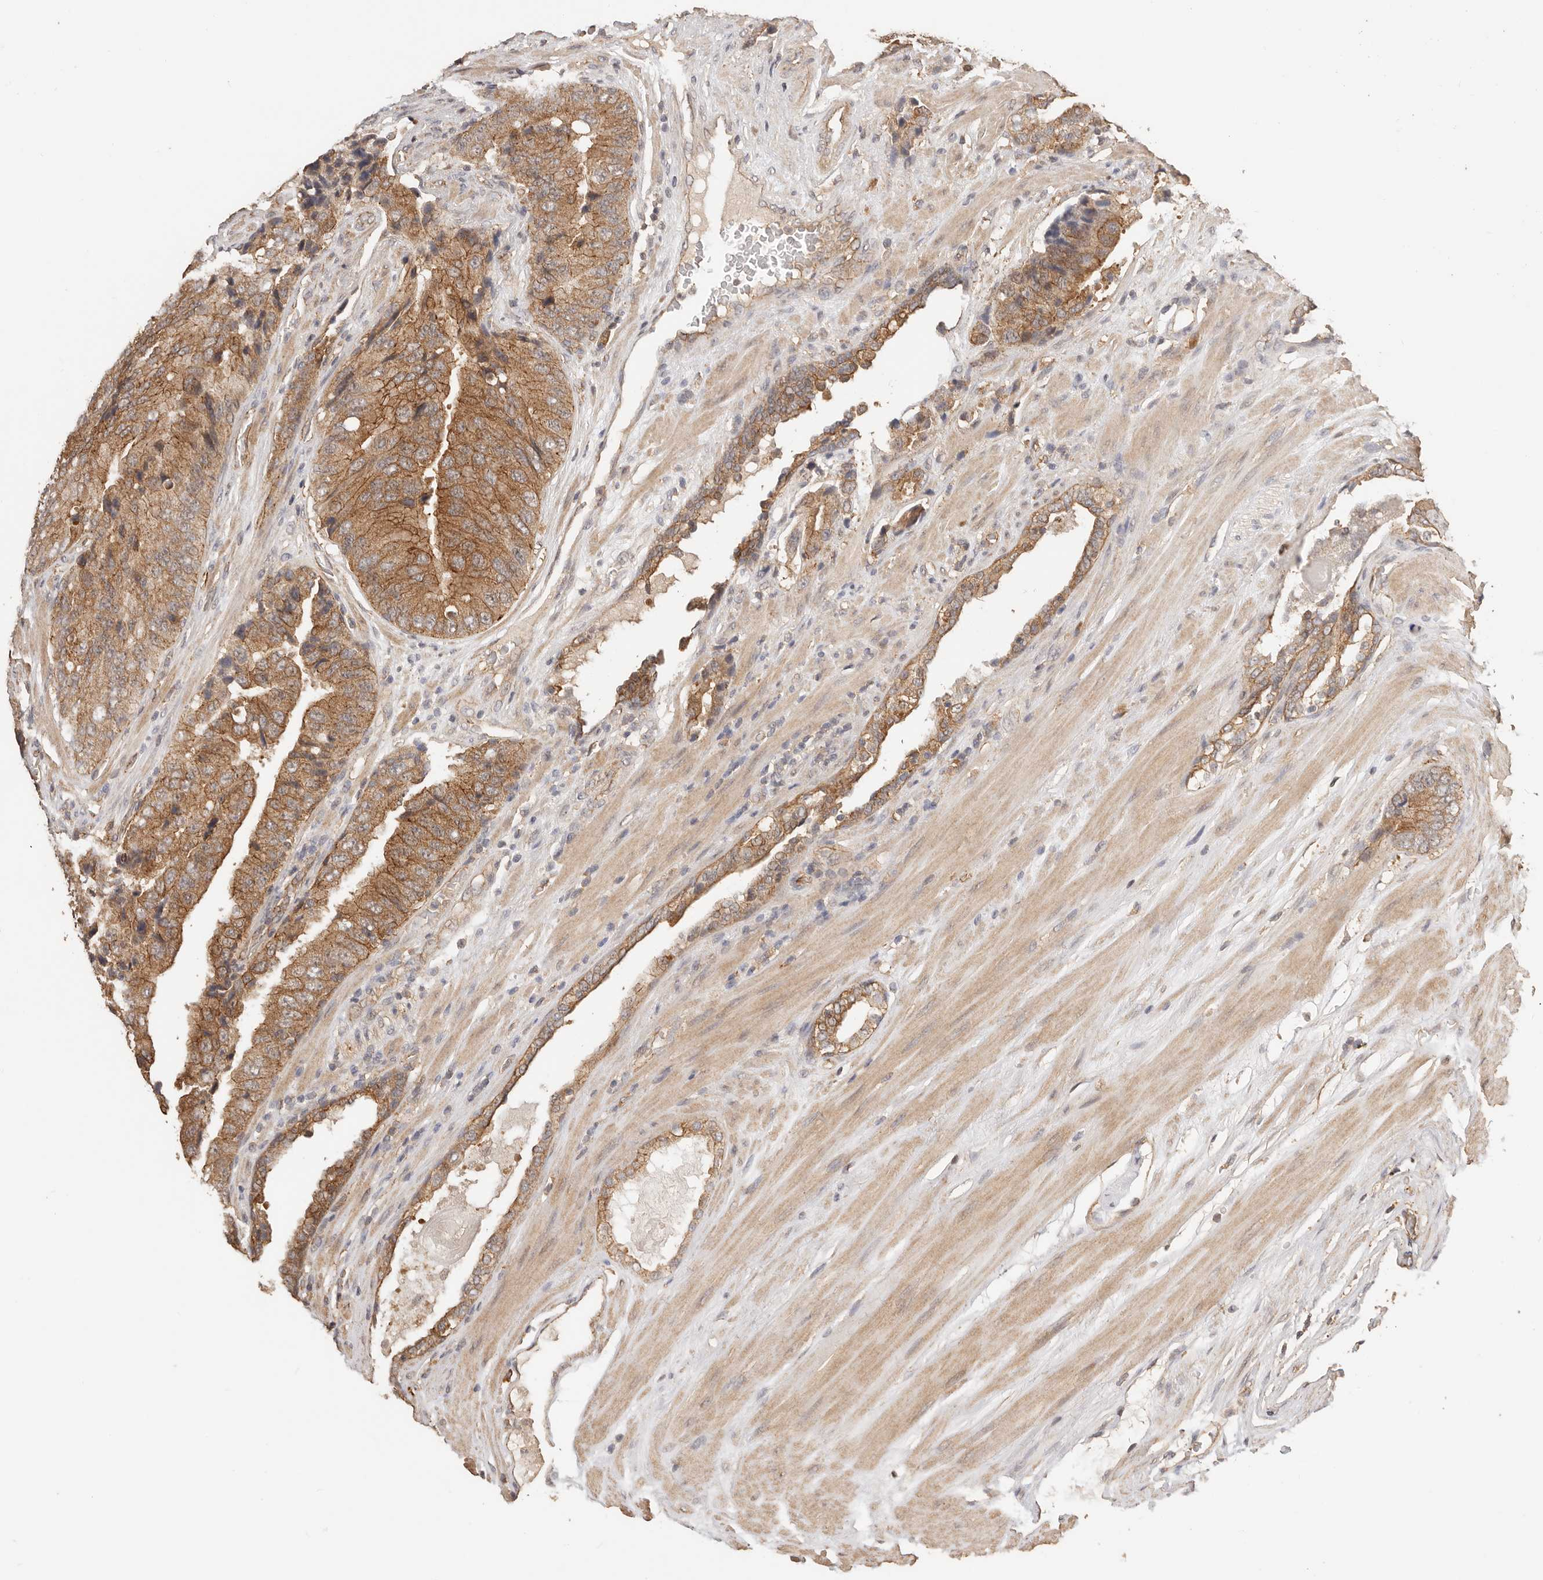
{"staining": {"intensity": "moderate", "quantity": ">75%", "location": "cytoplasmic/membranous"}, "tissue": "prostate cancer", "cell_type": "Tumor cells", "image_type": "cancer", "snomed": [{"axis": "morphology", "description": "Adenocarcinoma, High grade"}, {"axis": "topography", "description": "Prostate"}], "caption": "Immunohistochemistry of human prostate cancer (adenocarcinoma (high-grade)) displays medium levels of moderate cytoplasmic/membranous staining in about >75% of tumor cells.", "gene": "AFDN", "patient": {"sex": "male", "age": 70}}